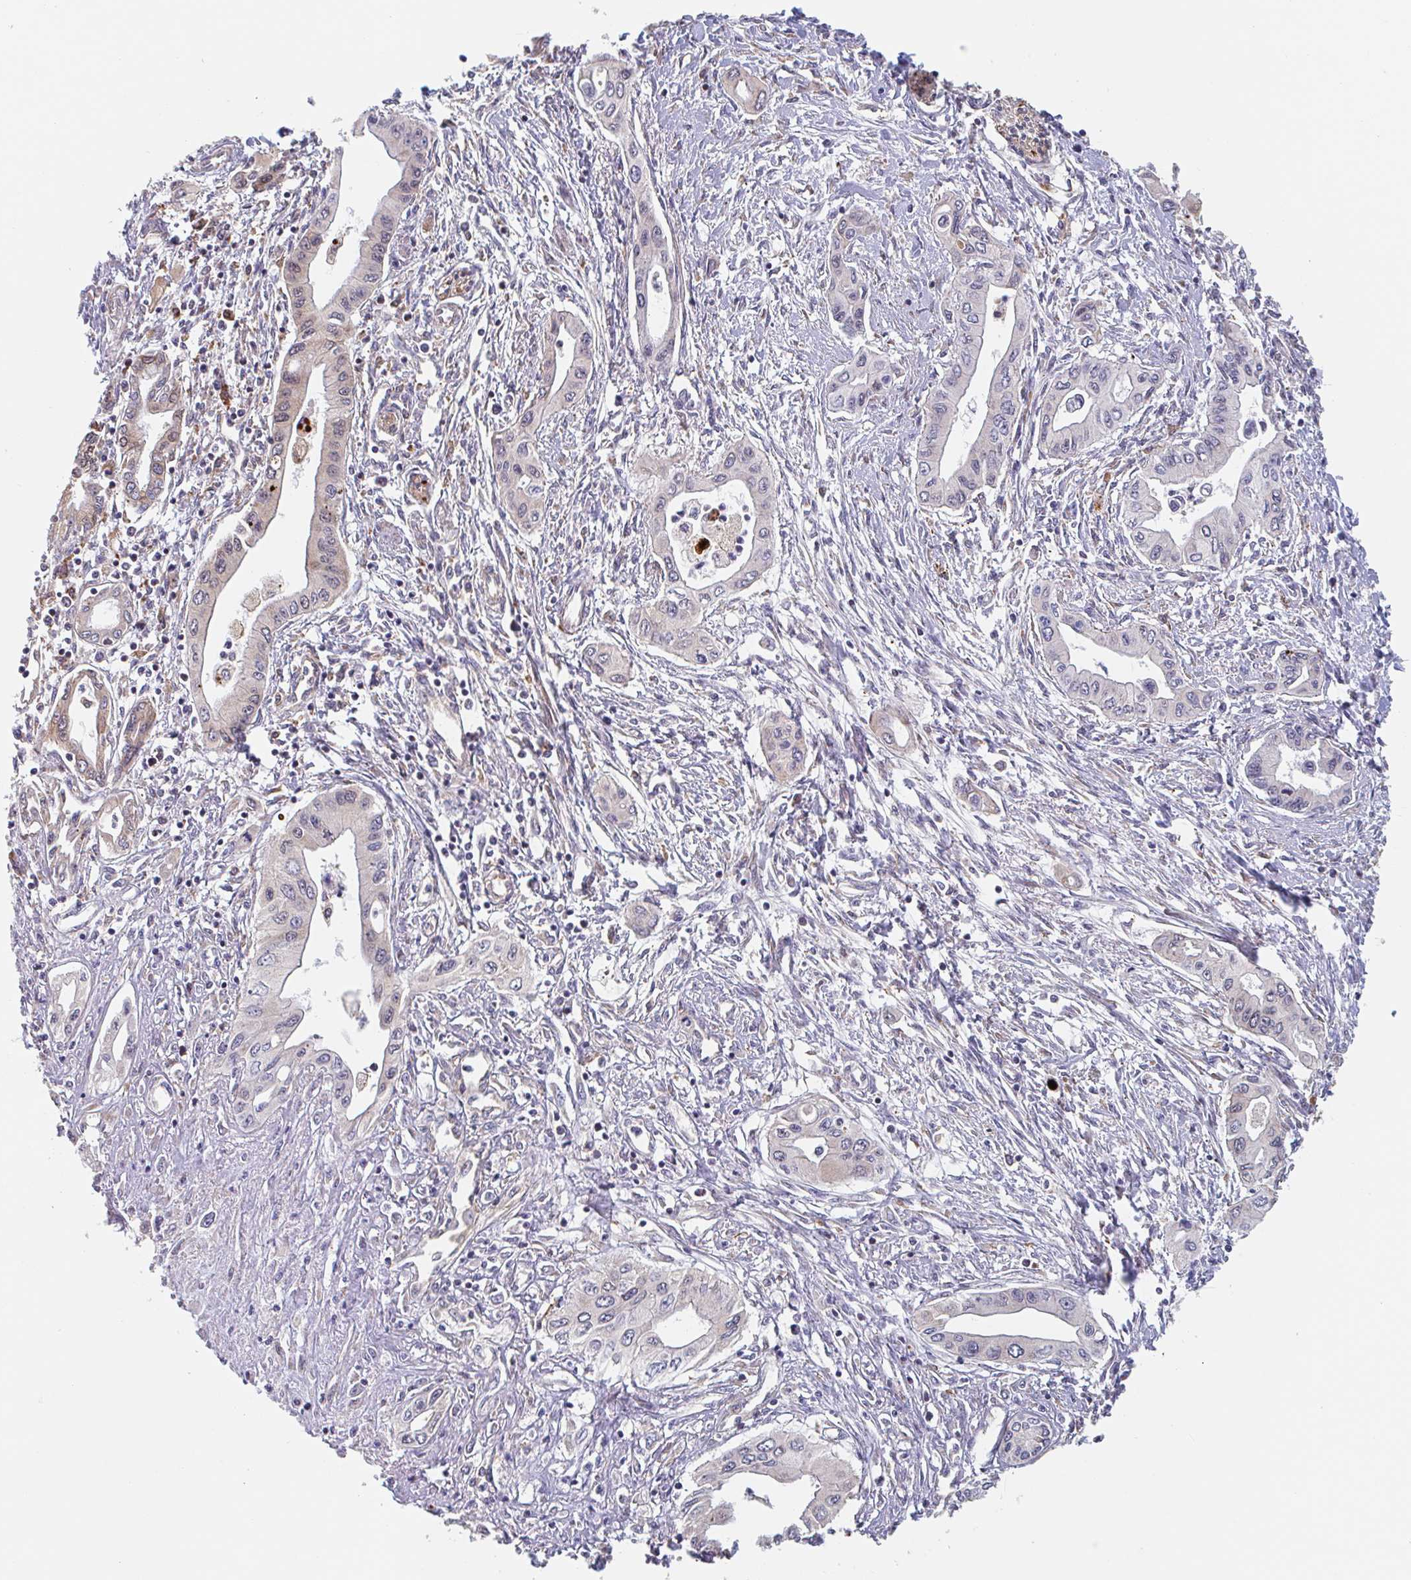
{"staining": {"intensity": "weak", "quantity": "<25%", "location": "nuclear"}, "tissue": "pancreatic cancer", "cell_type": "Tumor cells", "image_type": "cancer", "snomed": [{"axis": "morphology", "description": "Adenocarcinoma, NOS"}, {"axis": "topography", "description": "Pancreas"}], "caption": "Immunohistochemistry (IHC) of pancreatic adenocarcinoma exhibits no staining in tumor cells.", "gene": "NUB1", "patient": {"sex": "female", "age": 62}}